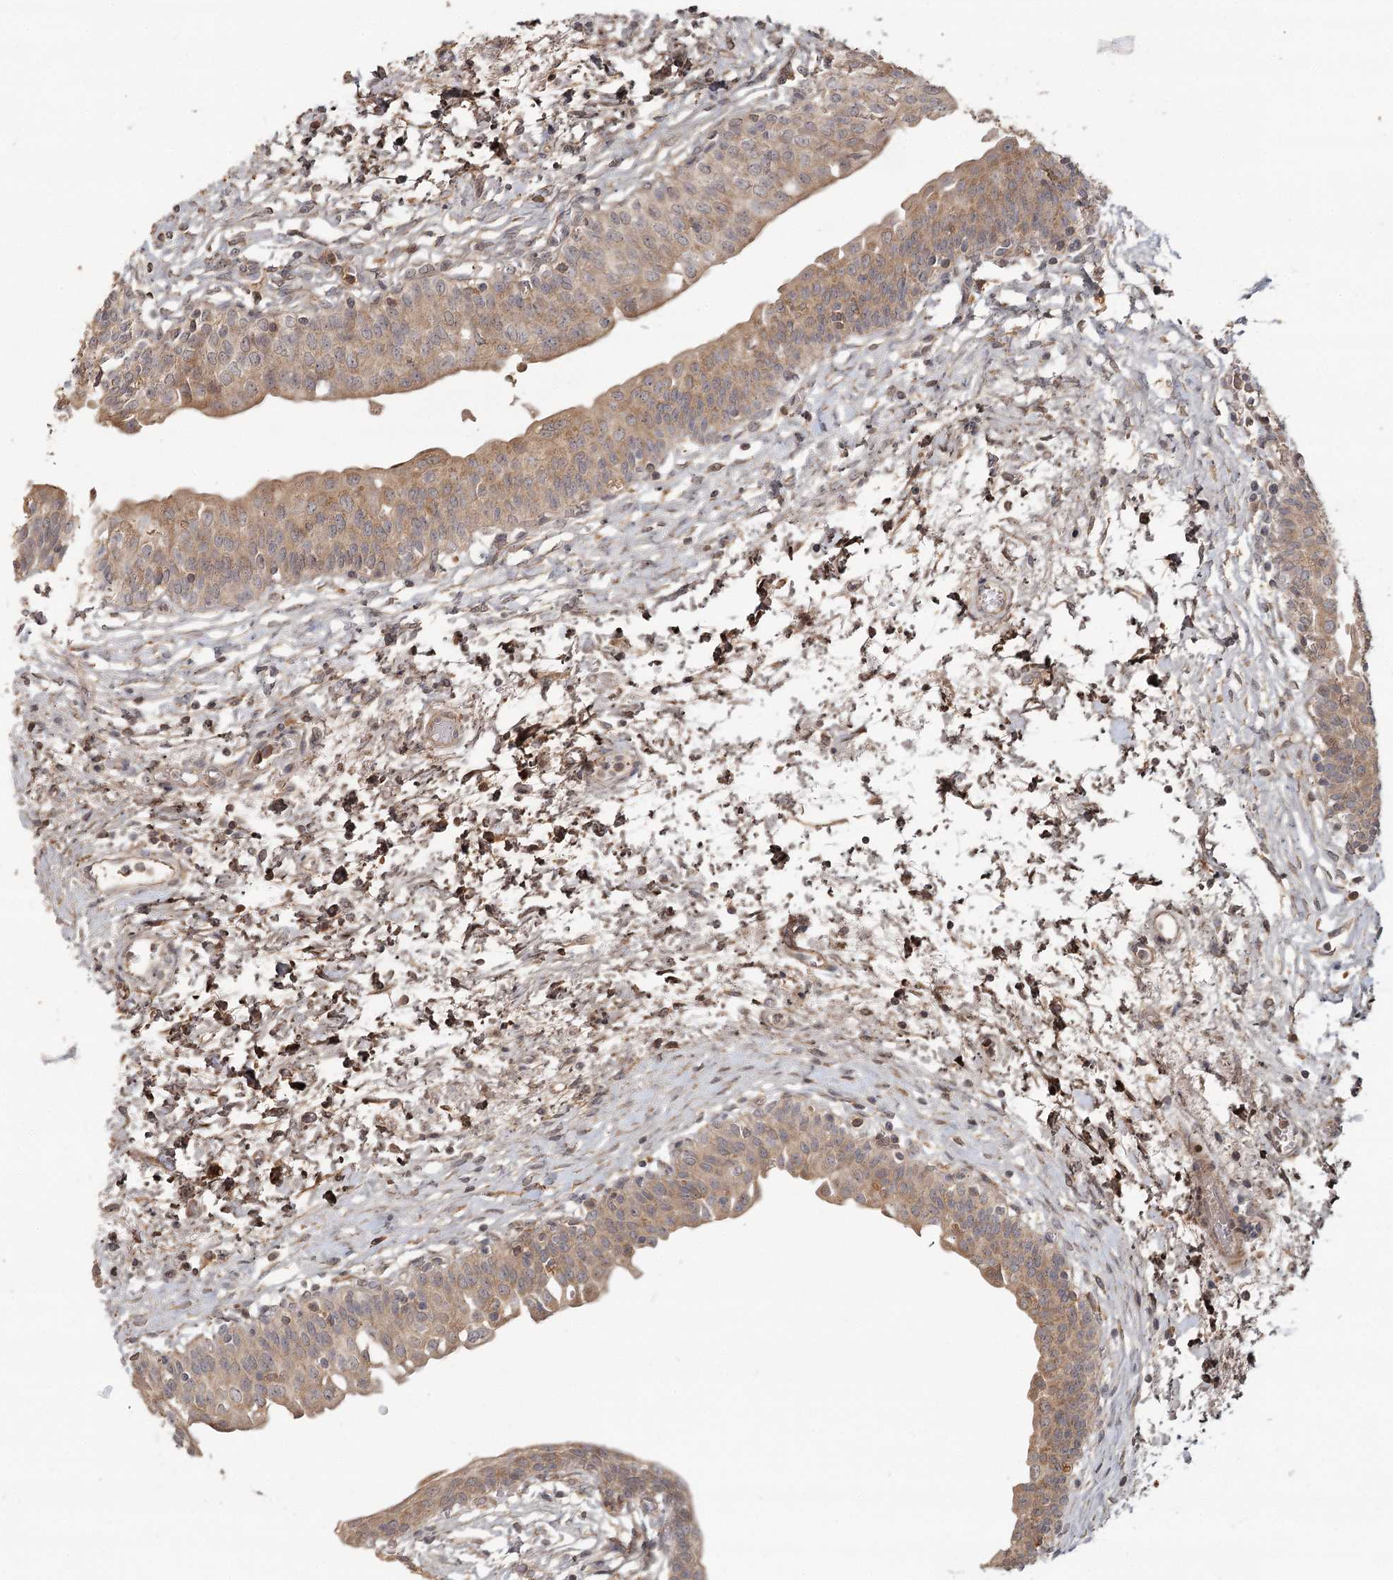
{"staining": {"intensity": "moderate", "quantity": "25%-75%", "location": "cytoplasmic/membranous"}, "tissue": "urinary bladder", "cell_type": "Urothelial cells", "image_type": "normal", "snomed": [{"axis": "morphology", "description": "Normal tissue, NOS"}, {"axis": "topography", "description": "Urinary bladder"}], "caption": "The immunohistochemical stain shows moderate cytoplasmic/membranous expression in urothelial cells of unremarkable urinary bladder. Using DAB (3,3'-diaminobenzidine) (brown) and hematoxylin (blue) stains, captured at high magnification using brightfield microscopy.", "gene": "OBSL1", "patient": {"sex": "male", "age": 55}}